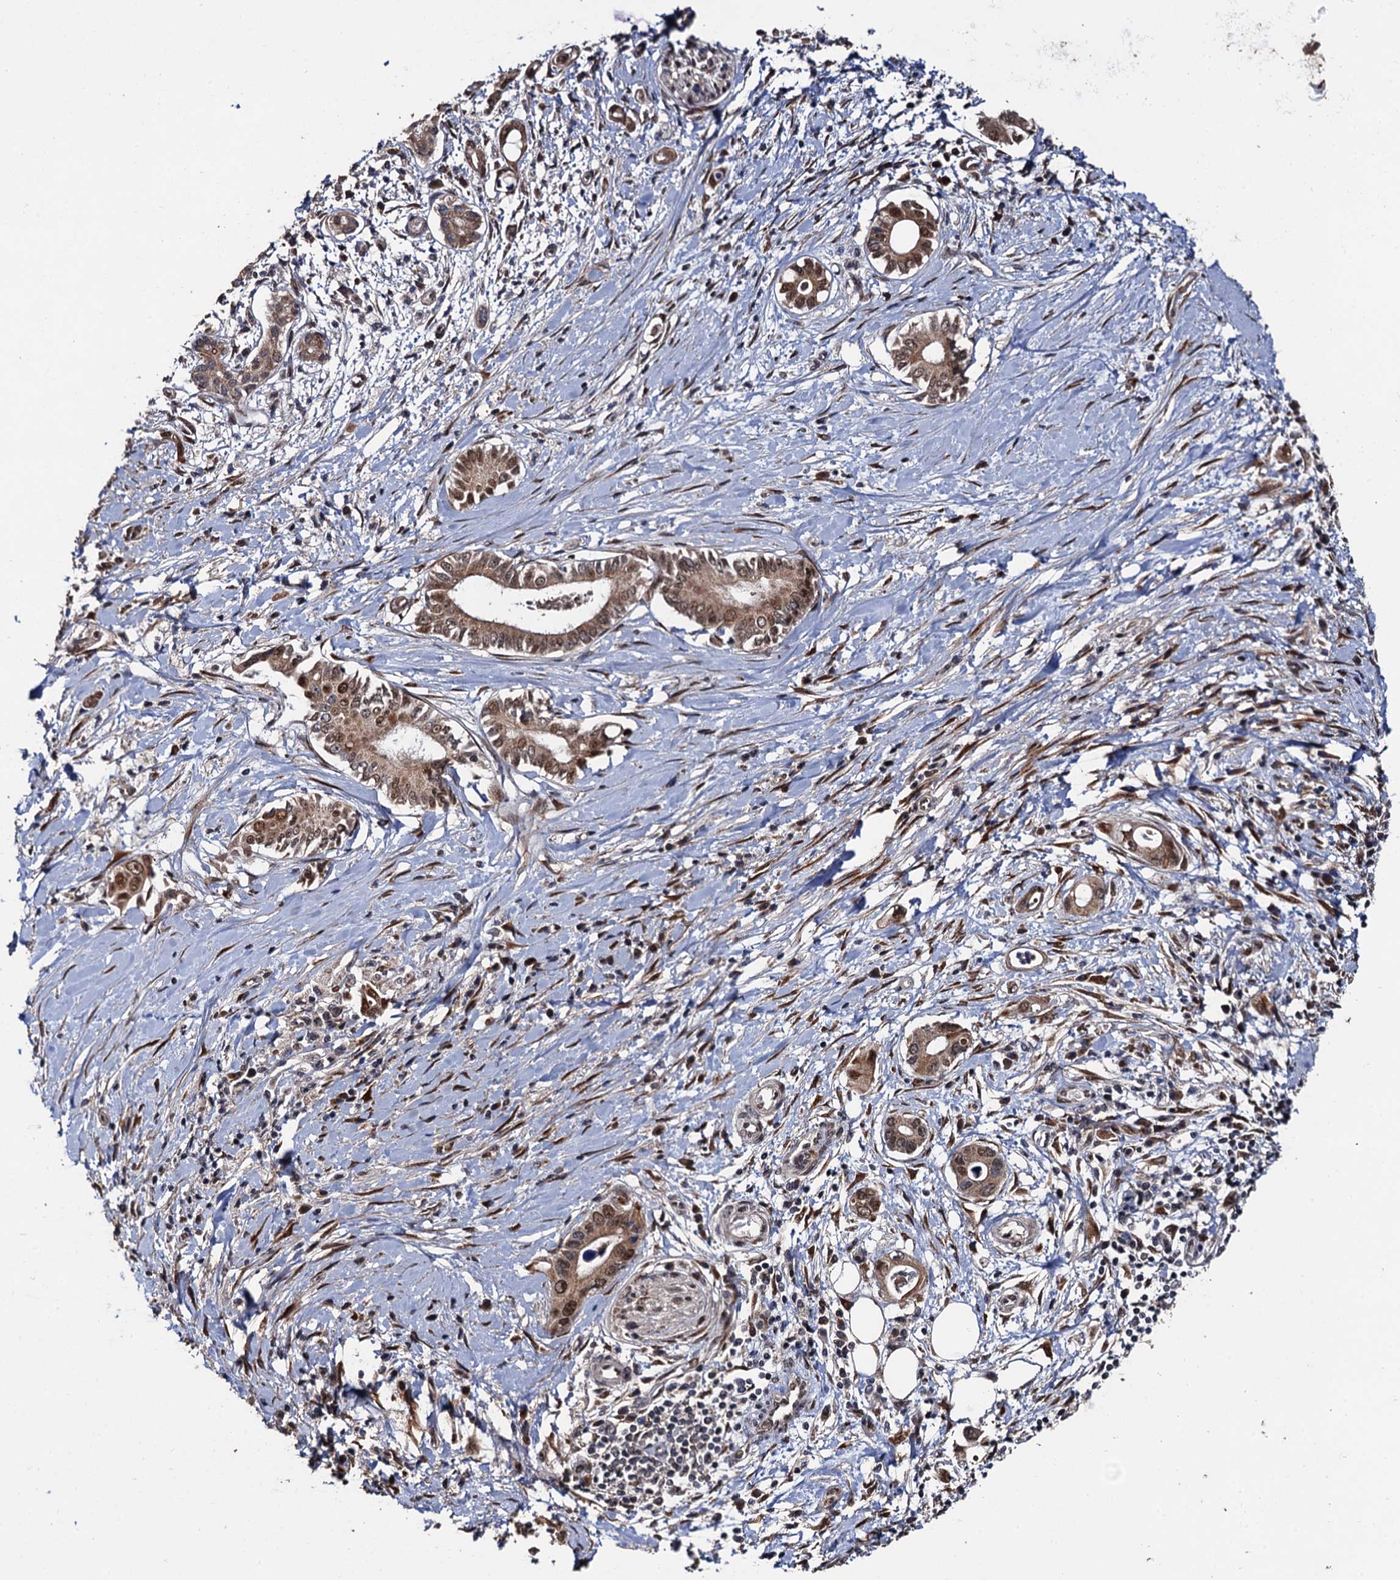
{"staining": {"intensity": "moderate", "quantity": ">75%", "location": "cytoplasmic/membranous,nuclear"}, "tissue": "pancreatic cancer", "cell_type": "Tumor cells", "image_type": "cancer", "snomed": [{"axis": "morphology", "description": "Adenocarcinoma, NOS"}, {"axis": "topography", "description": "Pancreas"}], "caption": "A photomicrograph of adenocarcinoma (pancreatic) stained for a protein exhibits moderate cytoplasmic/membranous and nuclear brown staining in tumor cells.", "gene": "LRRC63", "patient": {"sex": "female", "age": 66}}